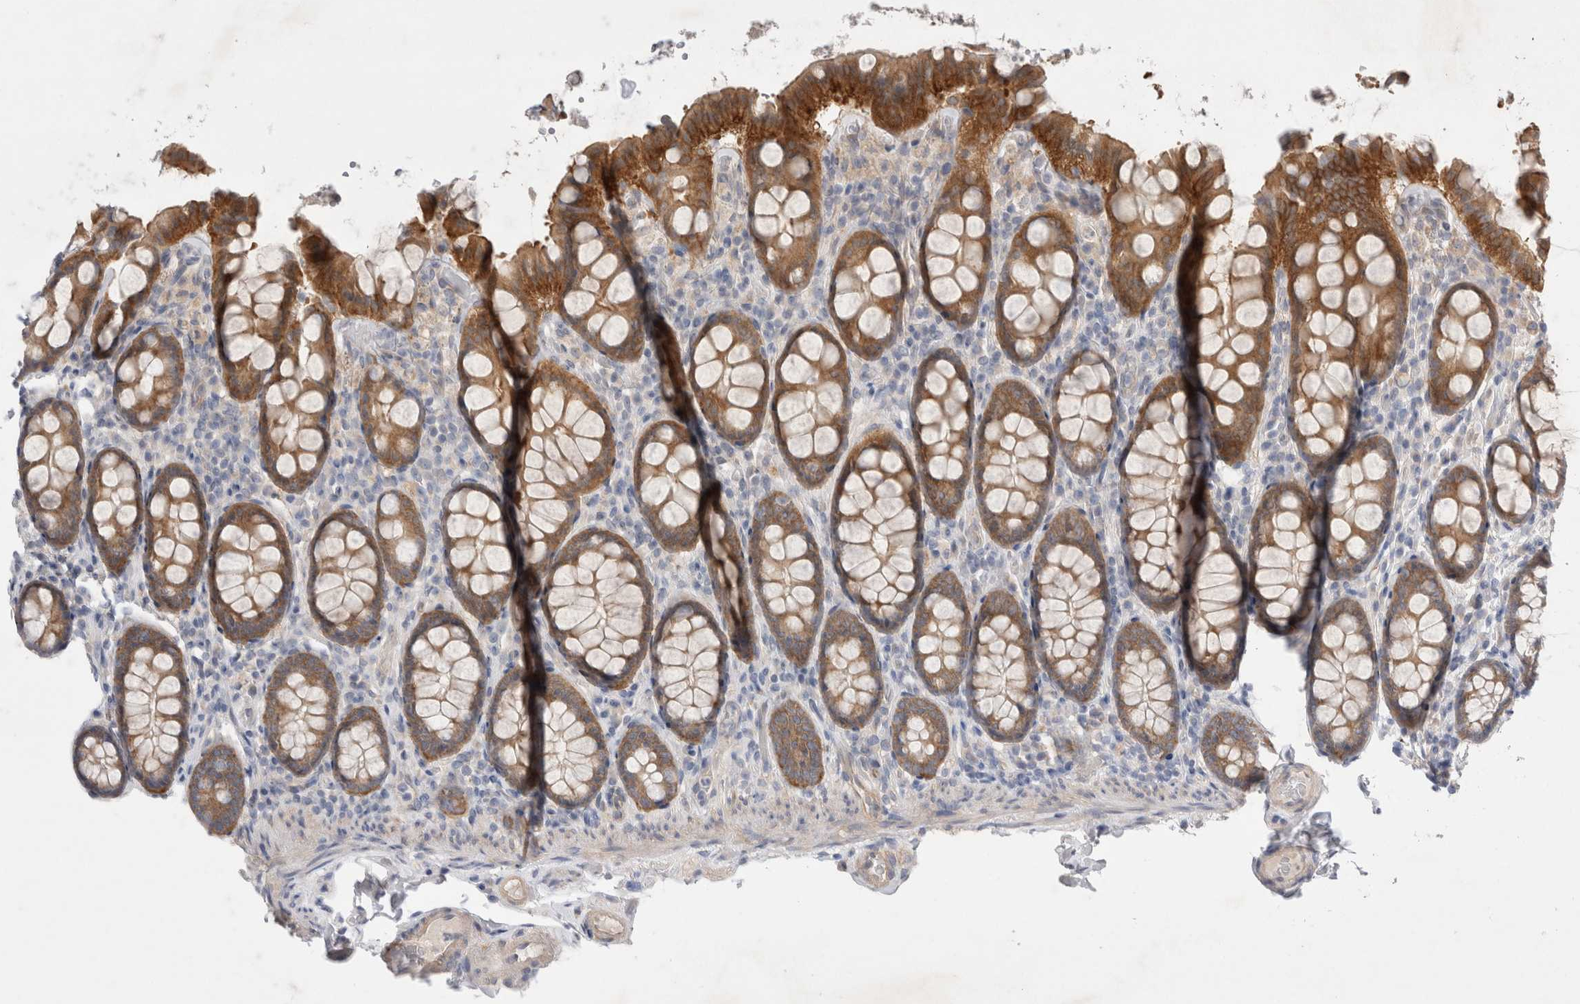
{"staining": {"intensity": "weak", "quantity": ">75%", "location": "cytoplasmic/membranous"}, "tissue": "colon", "cell_type": "Endothelial cells", "image_type": "normal", "snomed": [{"axis": "morphology", "description": "Normal tissue, NOS"}, {"axis": "topography", "description": "Colon"}, {"axis": "topography", "description": "Peripheral nerve tissue"}], "caption": "IHC (DAB (3,3'-diaminobenzidine)) staining of unremarkable colon demonstrates weak cytoplasmic/membranous protein staining in about >75% of endothelial cells.", "gene": "WIPF2", "patient": {"sex": "female", "age": 61}}